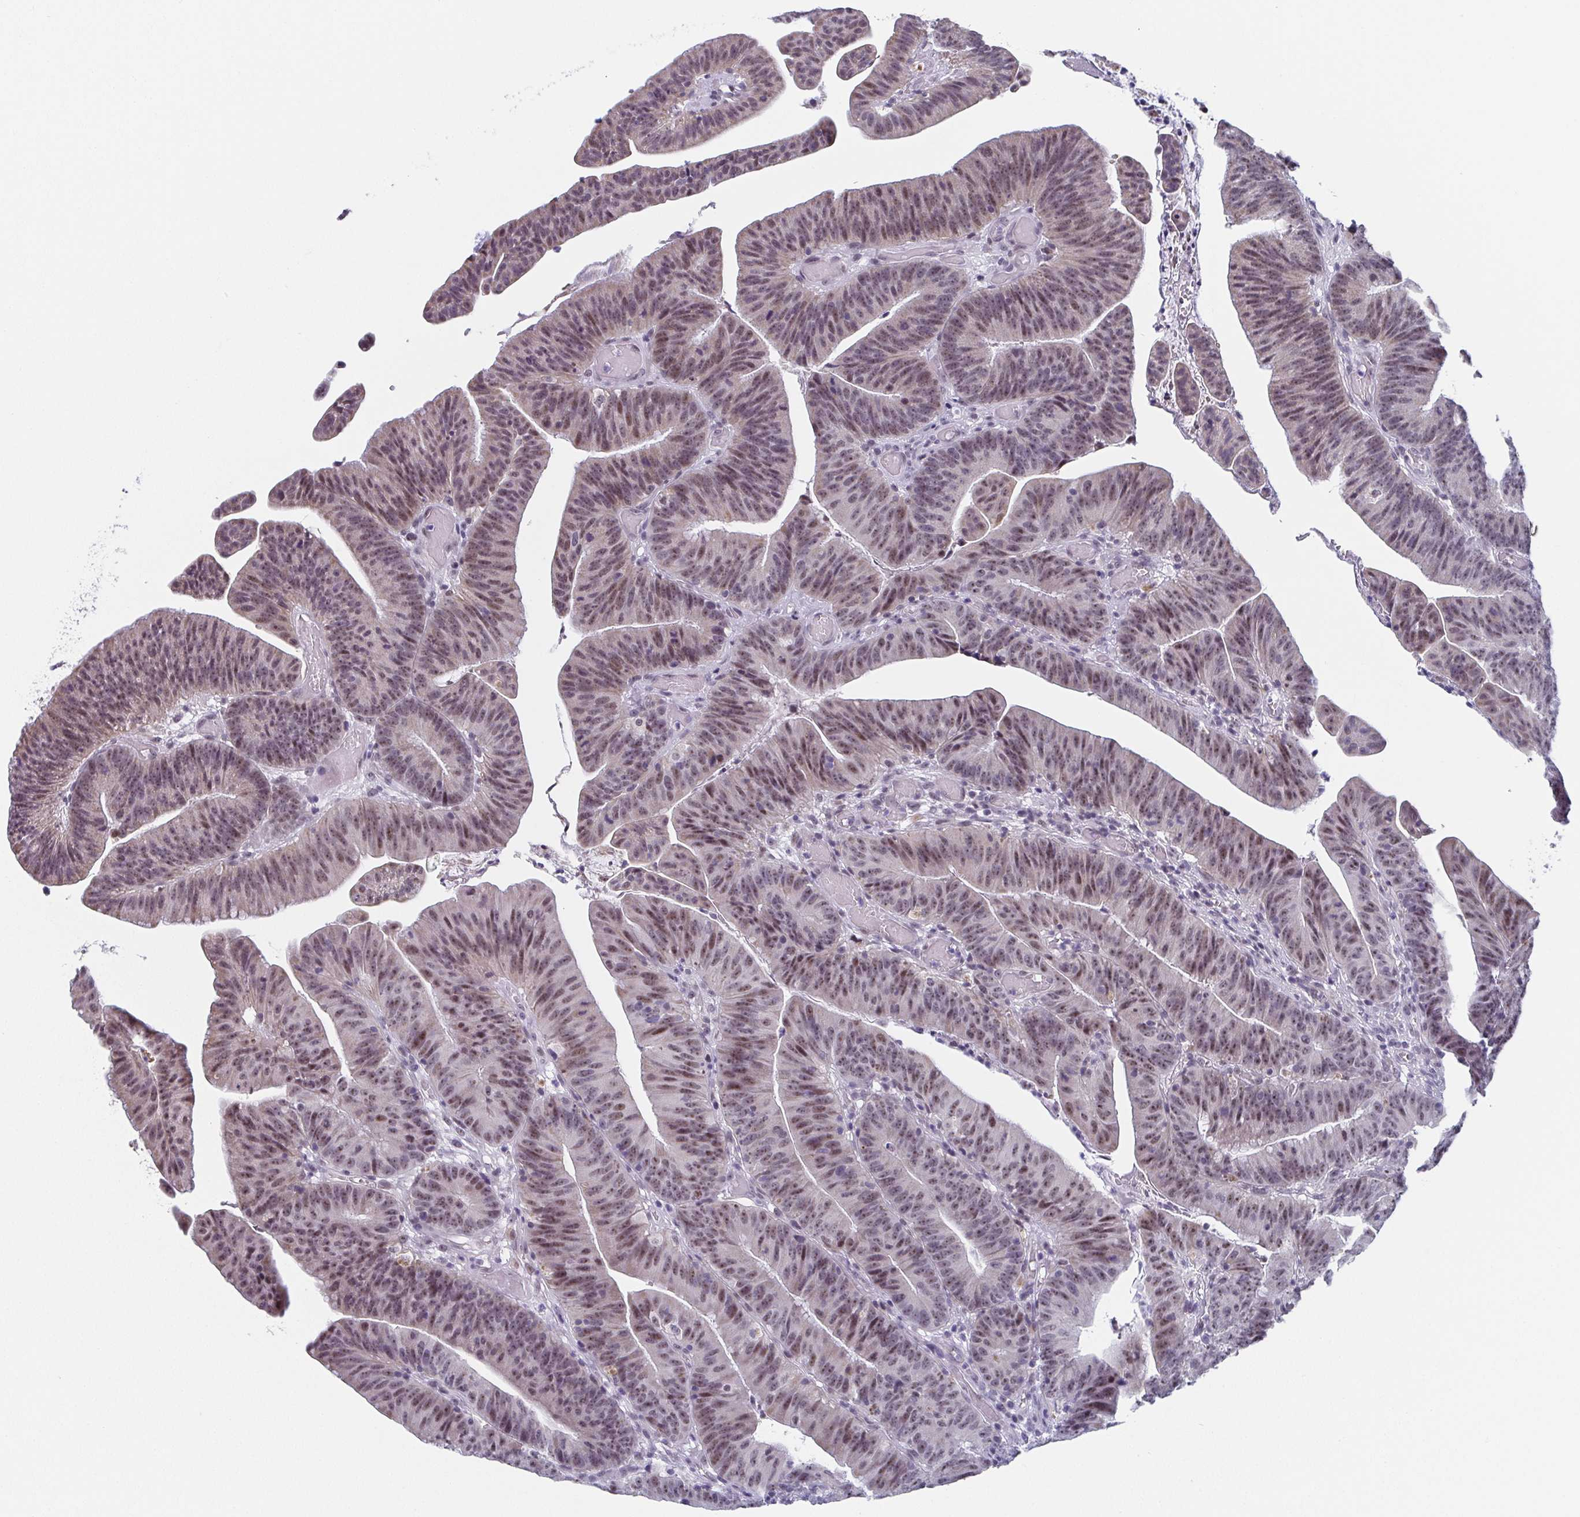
{"staining": {"intensity": "moderate", "quantity": "25%-75%", "location": "nuclear"}, "tissue": "colorectal cancer", "cell_type": "Tumor cells", "image_type": "cancer", "snomed": [{"axis": "morphology", "description": "Adenocarcinoma, NOS"}, {"axis": "topography", "description": "Colon"}], "caption": "Colorectal cancer was stained to show a protein in brown. There is medium levels of moderate nuclear positivity in about 25%-75% of tumor cells. (DAB (3,3'-diaminobenzidine) IHC, brown staining for protein, blue staining for nuclei).", "gene": "EXOSC7", "patient": {"sex": "female", "age": 78}}